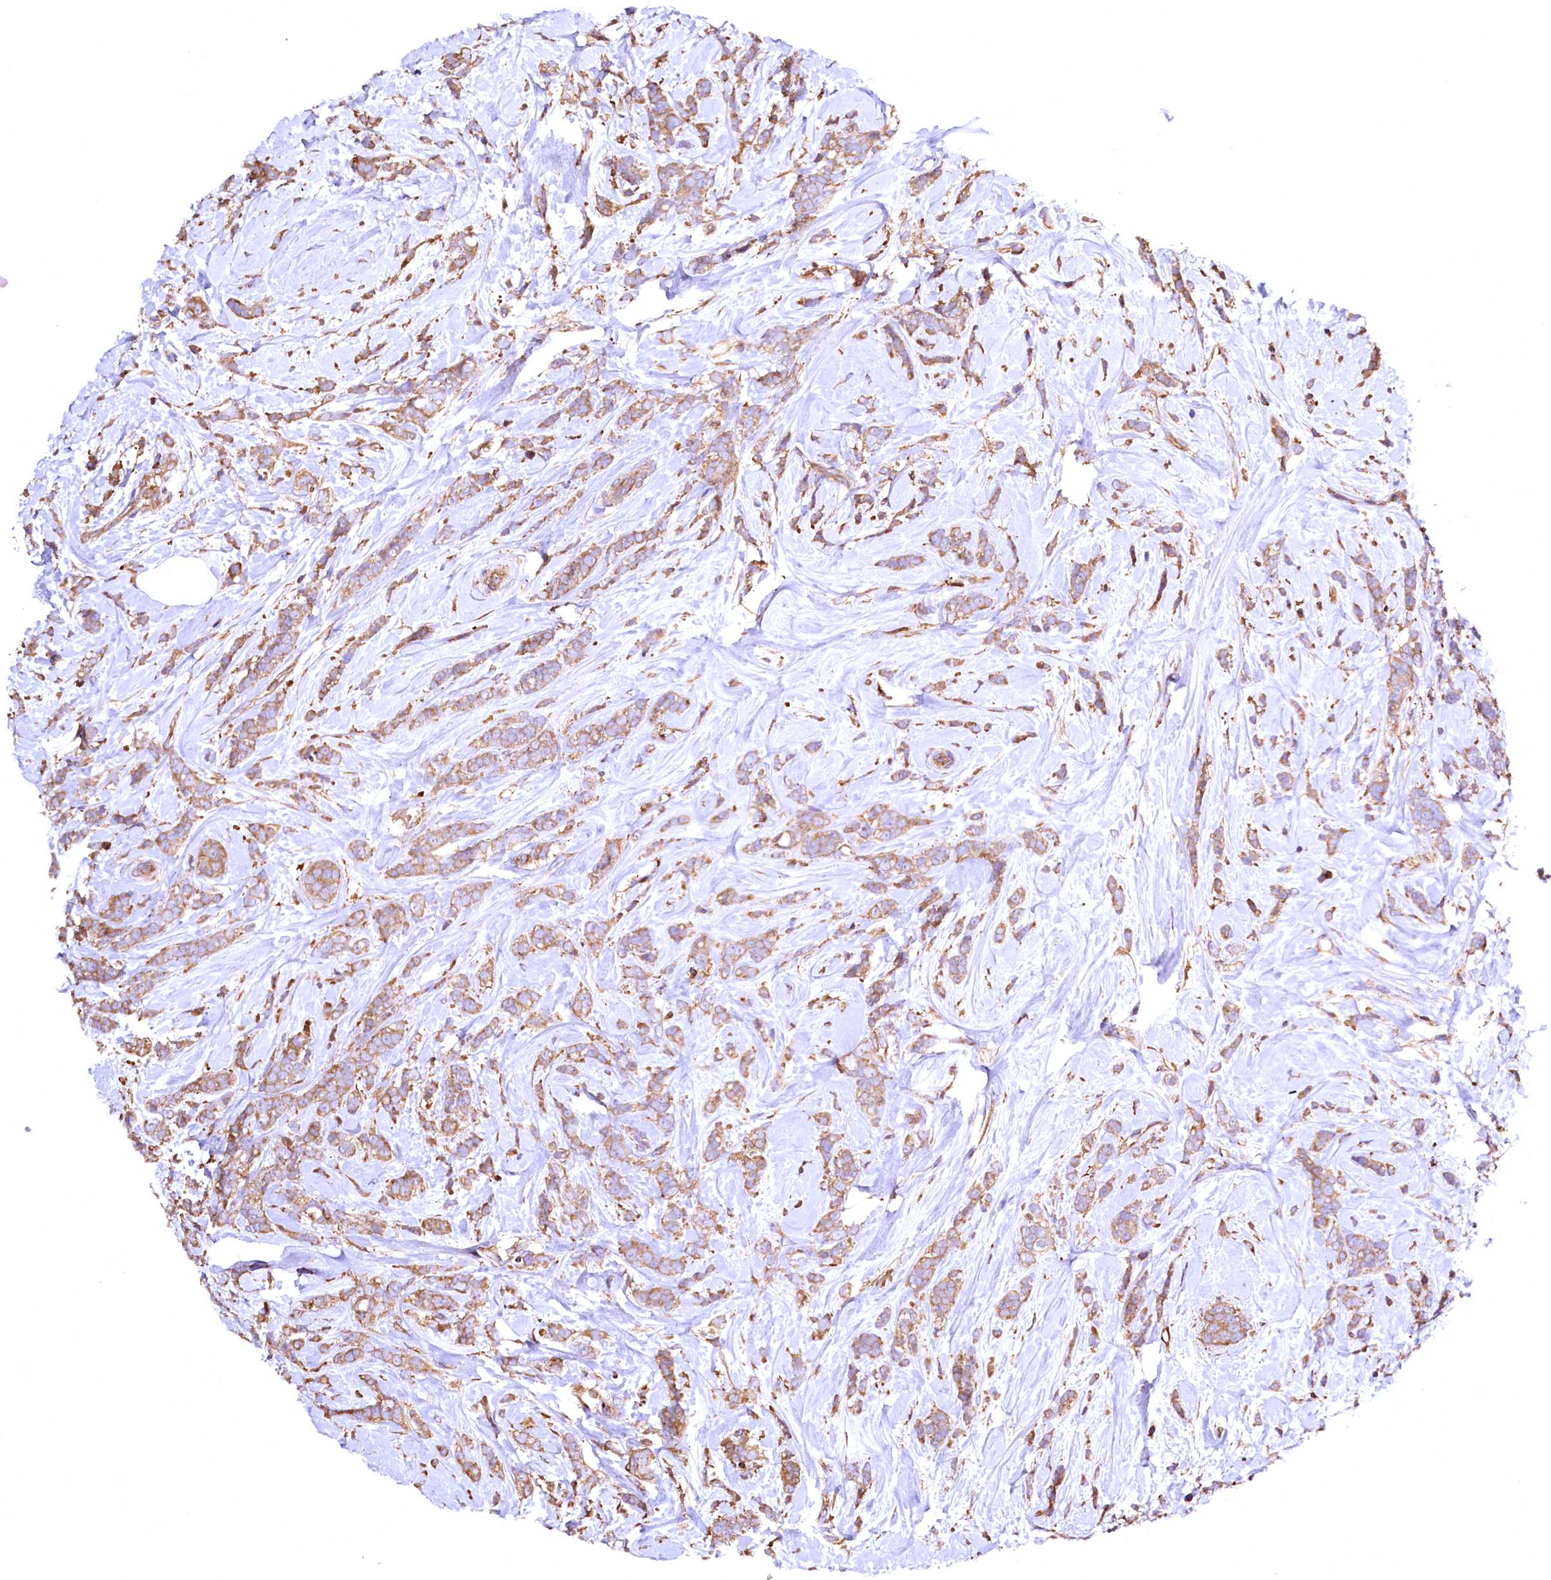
{"staining": {"intensity": "moderate", "quantity": ">75%", "location": "cytoplasmic/membranous"}, "tissue": "breast cancer", "cell_type": "Tumor cells", "image_type": "cancer", "snomed": [{"axis": "morphology", "description": "Lobular carcinoma"}, {"axis": "topography", "description": "Breast"}], "caption": "Protein positivity by immunohistochemistry demonstrates moderate cytoplasmic/membranous staining in approximately >75% of tumor cells in breast lobular carcinoma.", "gene": "RARS2", "patient": {"sex": "female", "age": 58}}